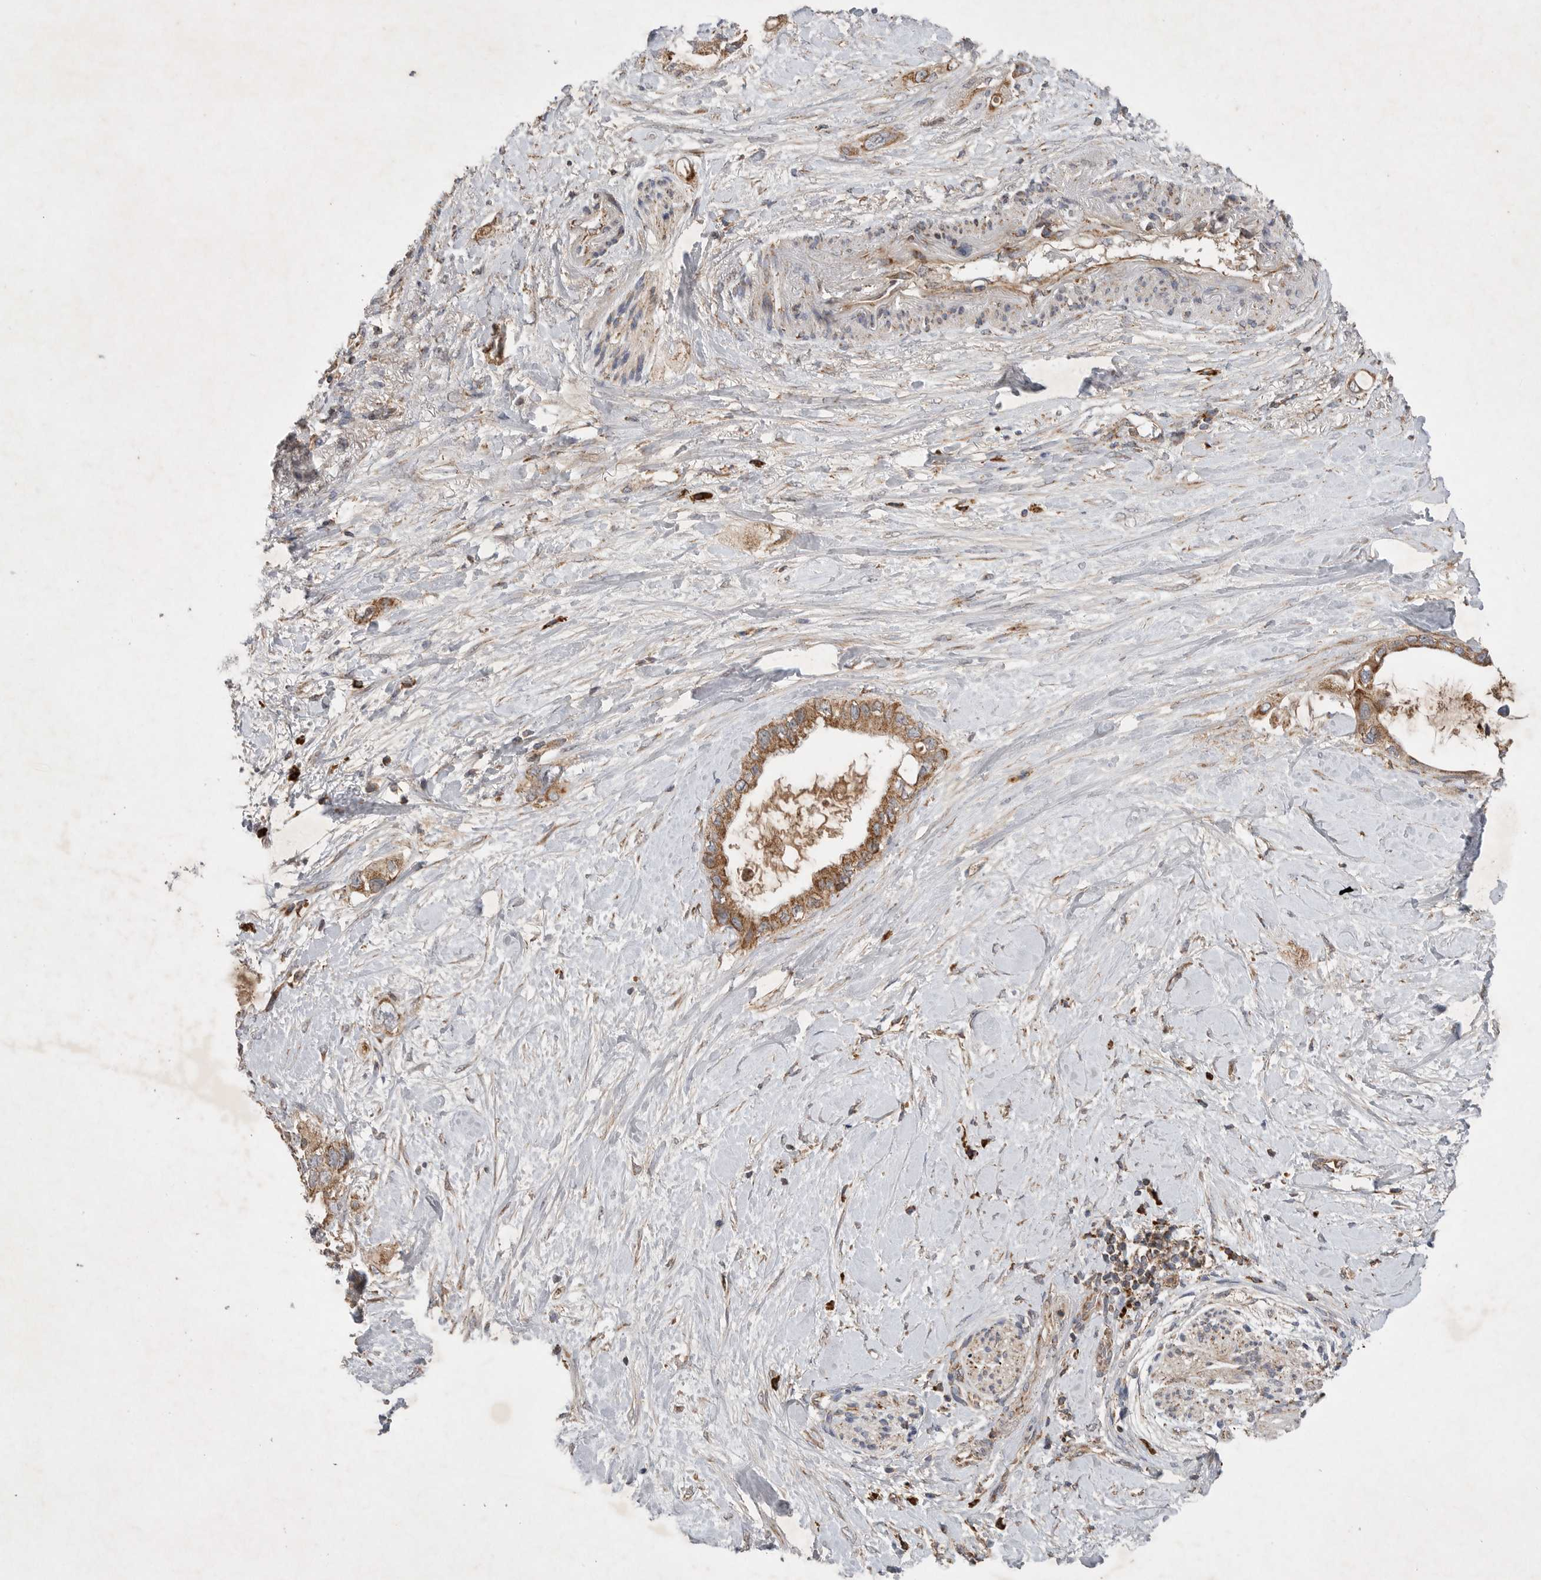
{"staining": {"intensity": "moderate", "quantity": ">75%", "location": "cytoplasmic/membranous"}, "tissue": "pancreatic cancer", "cell_type": "Tumor cells", "image_type": "cancer", "snomed": [{"axis": "morphology", "description": "Adenocarcinoma, NOS"}, {"axis": "topography", "description": "Pancreas"}], "caption": "A micrograph showing moderate cytoplasmic/membranous expression in about >75% of tumor cells in adenocarcinoma (pancreatic), as visualized by brown immunohistochemical staining.", "gene": "KIF21B", "patient": {"sex": "female", "age": 56}}